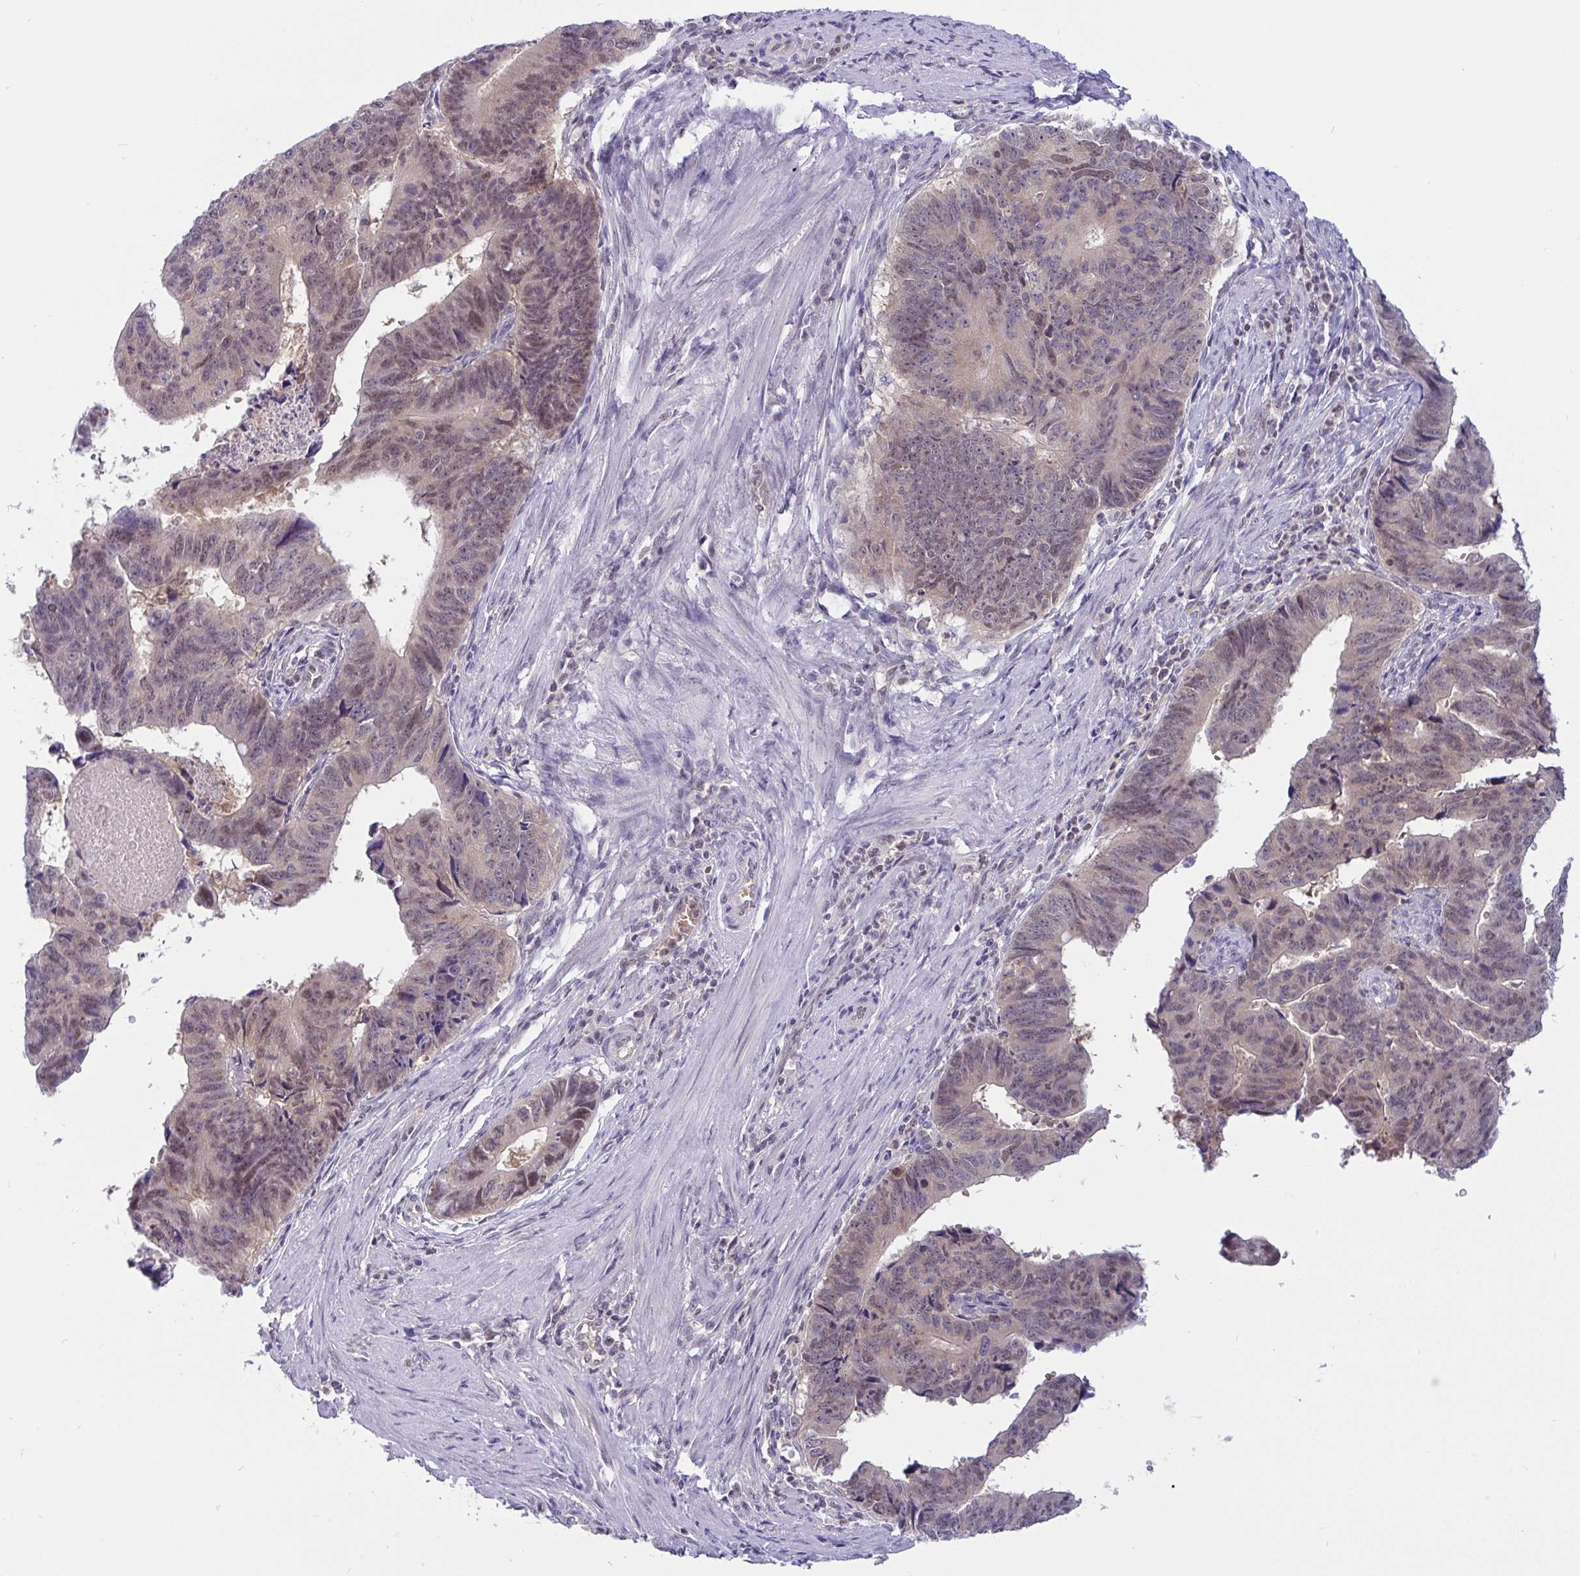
{"staining": {"intensity": "weak", "quantity": "25%-75%", "location": "nuclear"}, "tissue": "stomach cancer", "cell_type": "Tumor cells", "image_type": "cancer", "snomed": [{"axis": "morphology", "description": "Adenocarcinoma, NOS"}, {"axis": "topography", "description": "Stomach"}], "caption": "A low amount of weak nuclear staining is appreciated in approximately 25%-75% of tumor cells in adenocarcinoma (stomach) tissue.", "gene": "TSN", "patient": {"sex": "male", "age": 59}}